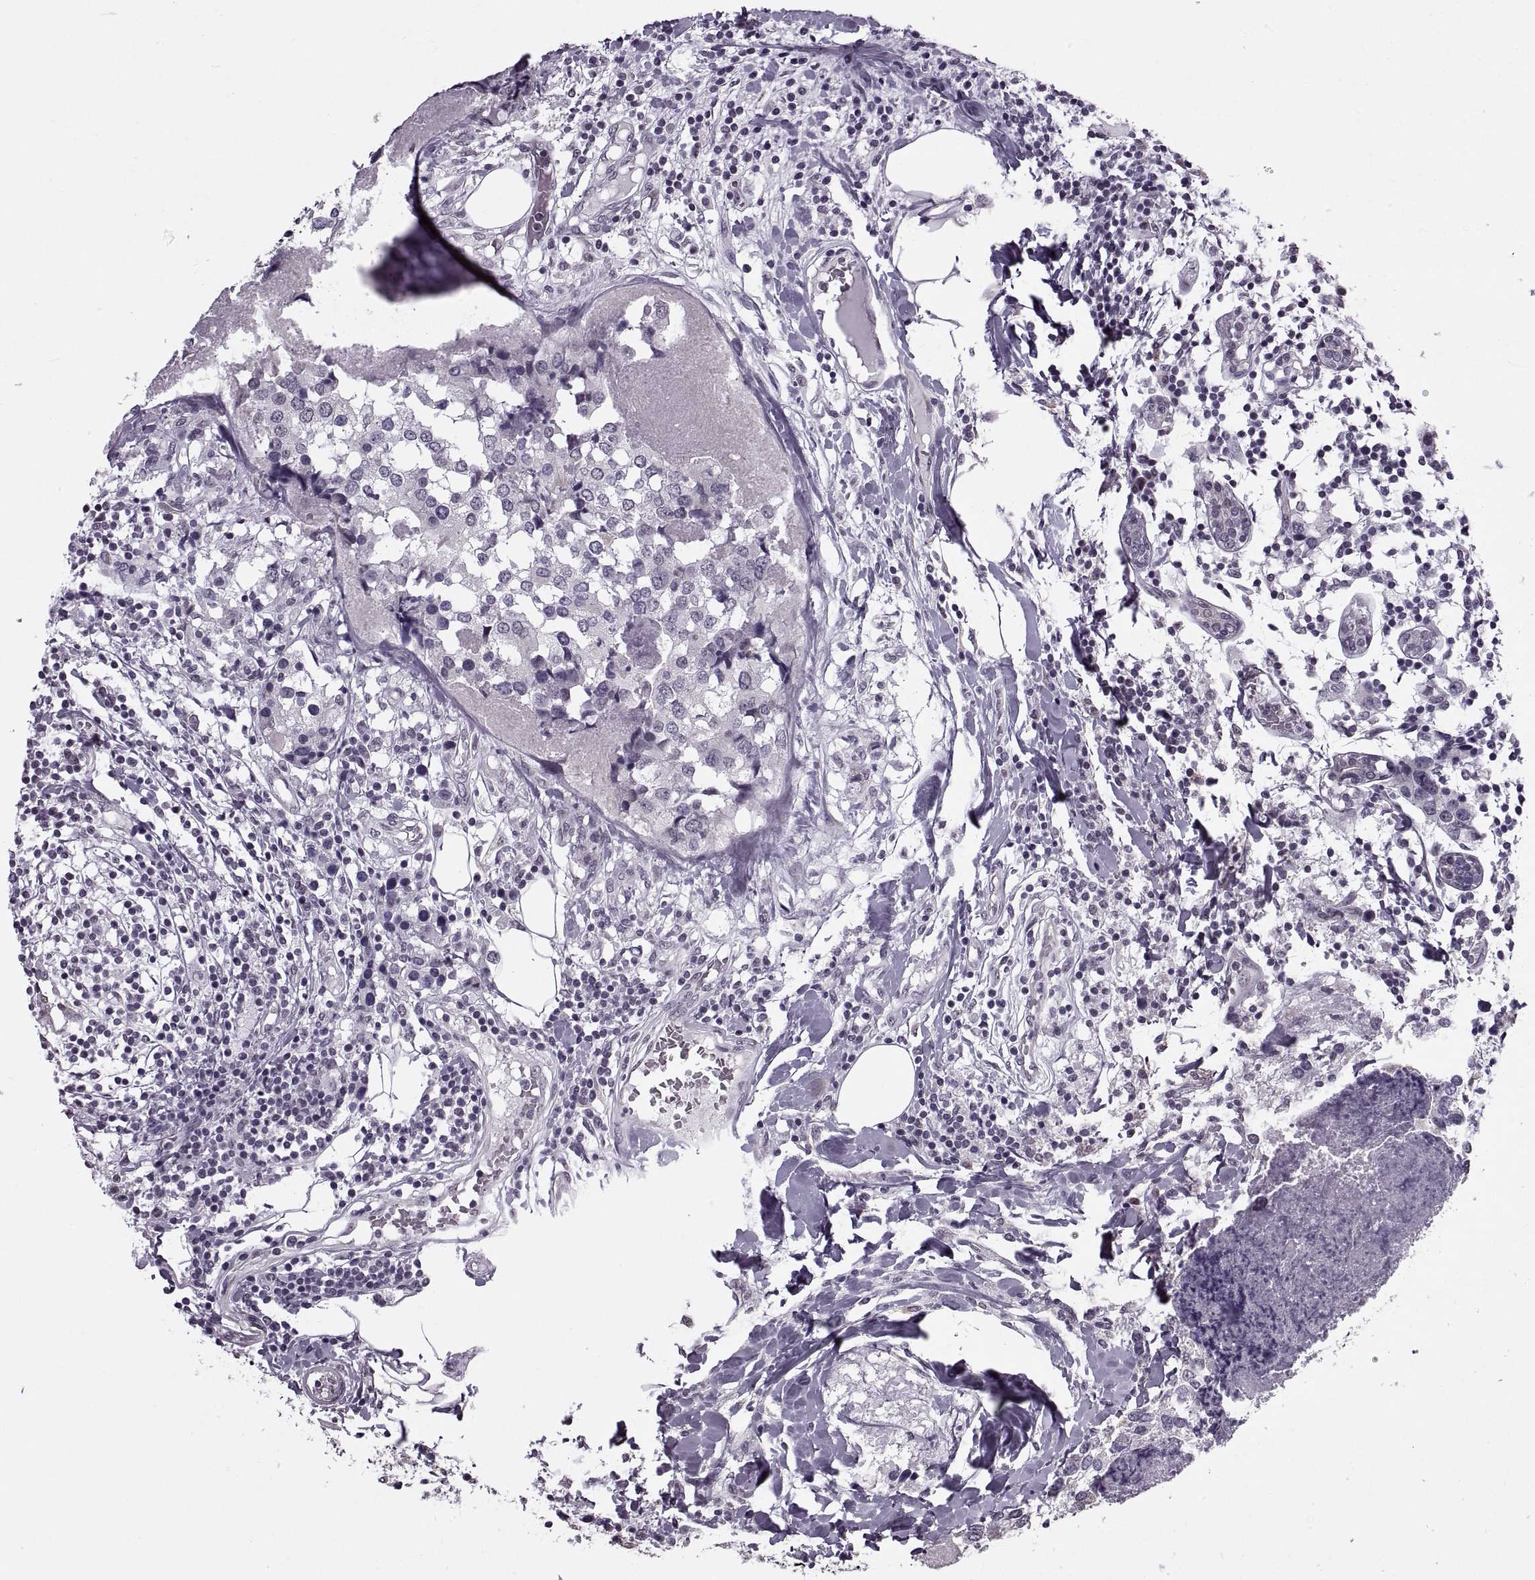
{"staining": {"intensity": "negative", "quantity": "none", "location": "none"}, "tissue": "breast cancer", "cell_type": "Tumor cells", "image_type": "cancer", "snomed": [{"axis": "morphology", "description": "Lobular carcinoma"}, {"axis": "topography", "description": "Breast"}], "caption": "A high-resolution histopathology image shows immunohistochemistry staining of breast lobular carcinoma, which shows no significant staining in tumor cells.", "gene": "PRSS37", "patient": {"sex": "female", "age": 59}}